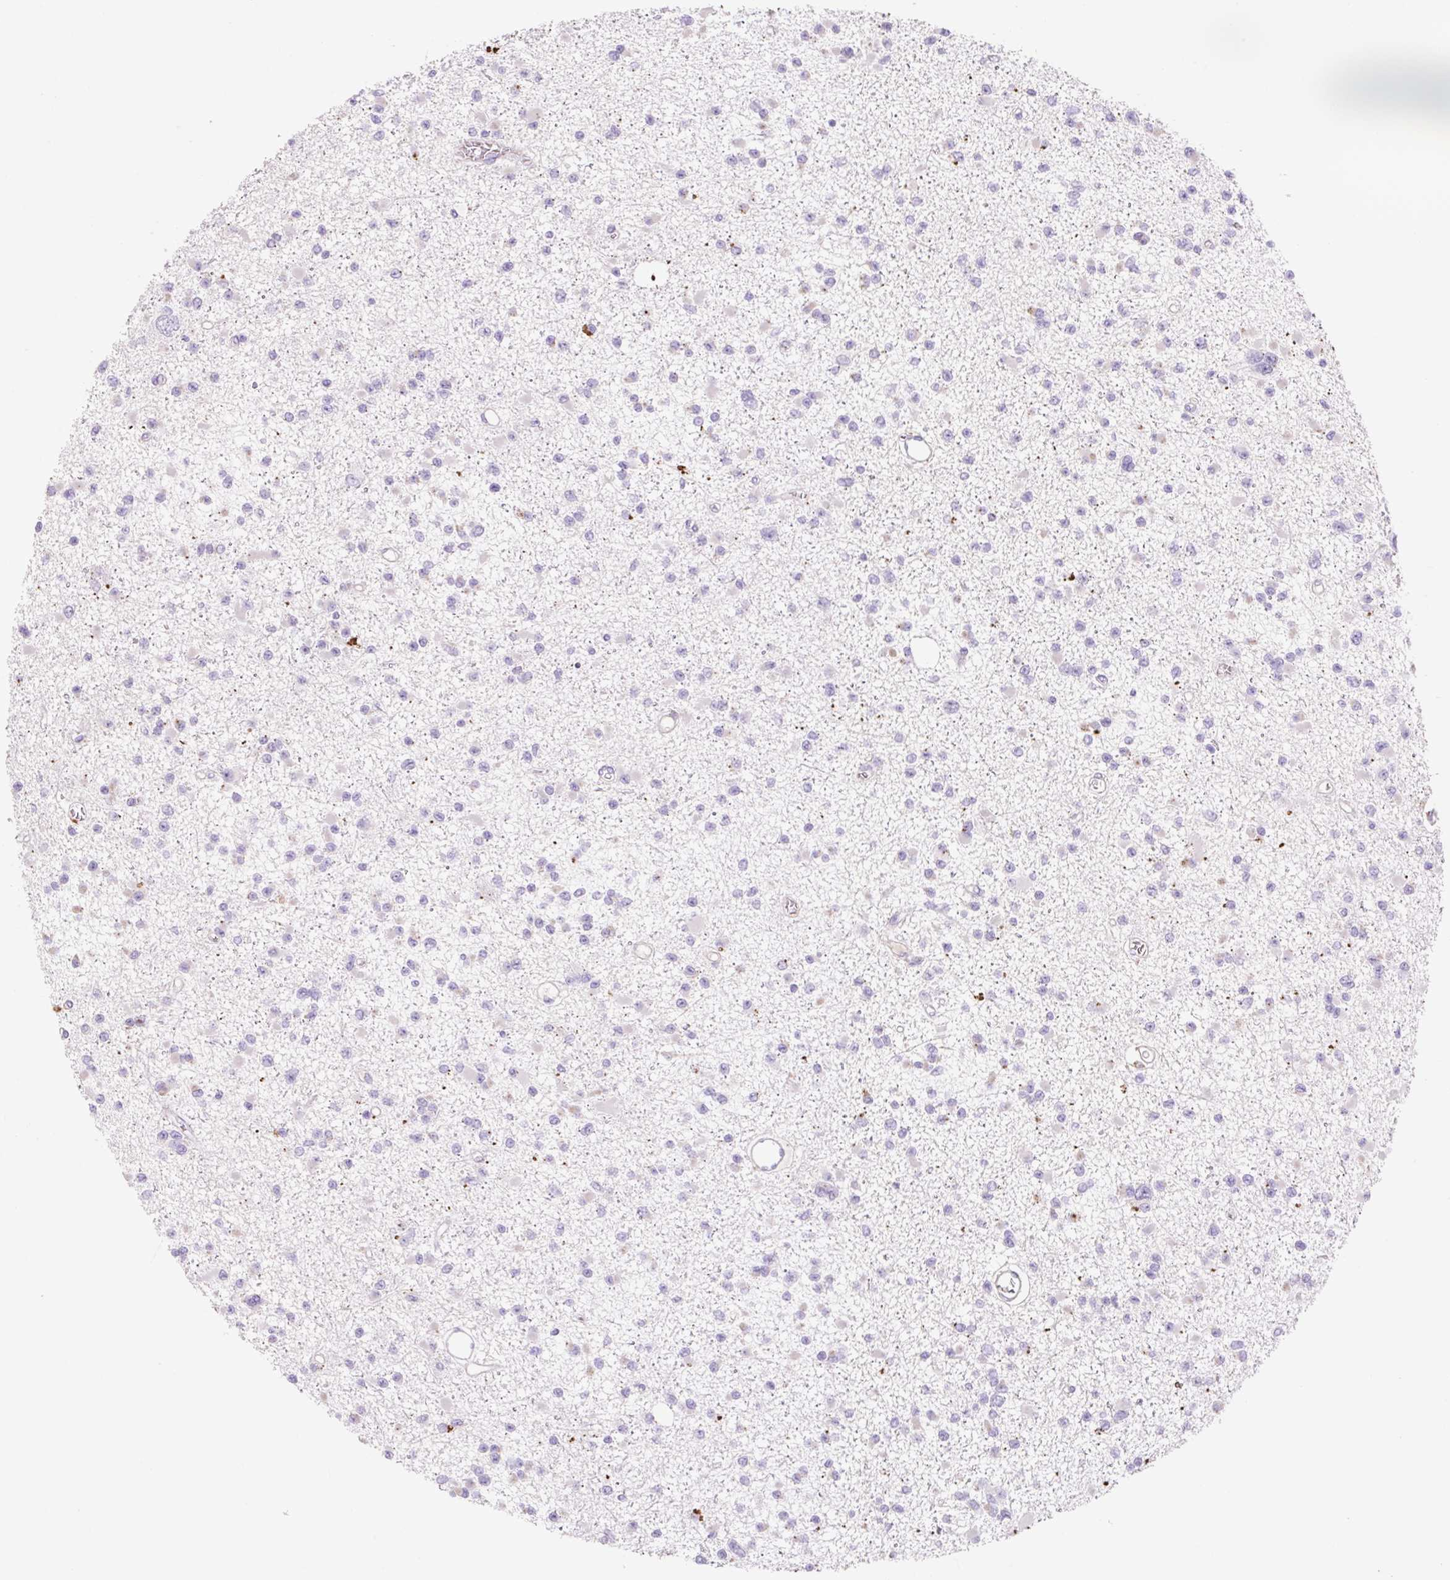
{"staining": {"intensity": "negative", "quantity": "none", "location": "none"}, "tissue": "glioma", "cell_type": "Tumor cells", "image_type": "cancer", "snomed": [{"axis": "morphology", "description": "Glioma, malignant, Low grade"}, {"axis": "topography", "description": "Brain"}], "caption": "DAB (3,3'-diaminobenzidine) immunohistochemical staining of malignant low-grade glioma exhibits no significant expression in tumor cells.", "gene": "HEXA", "patient": {"sex": "female", "age": 22}}